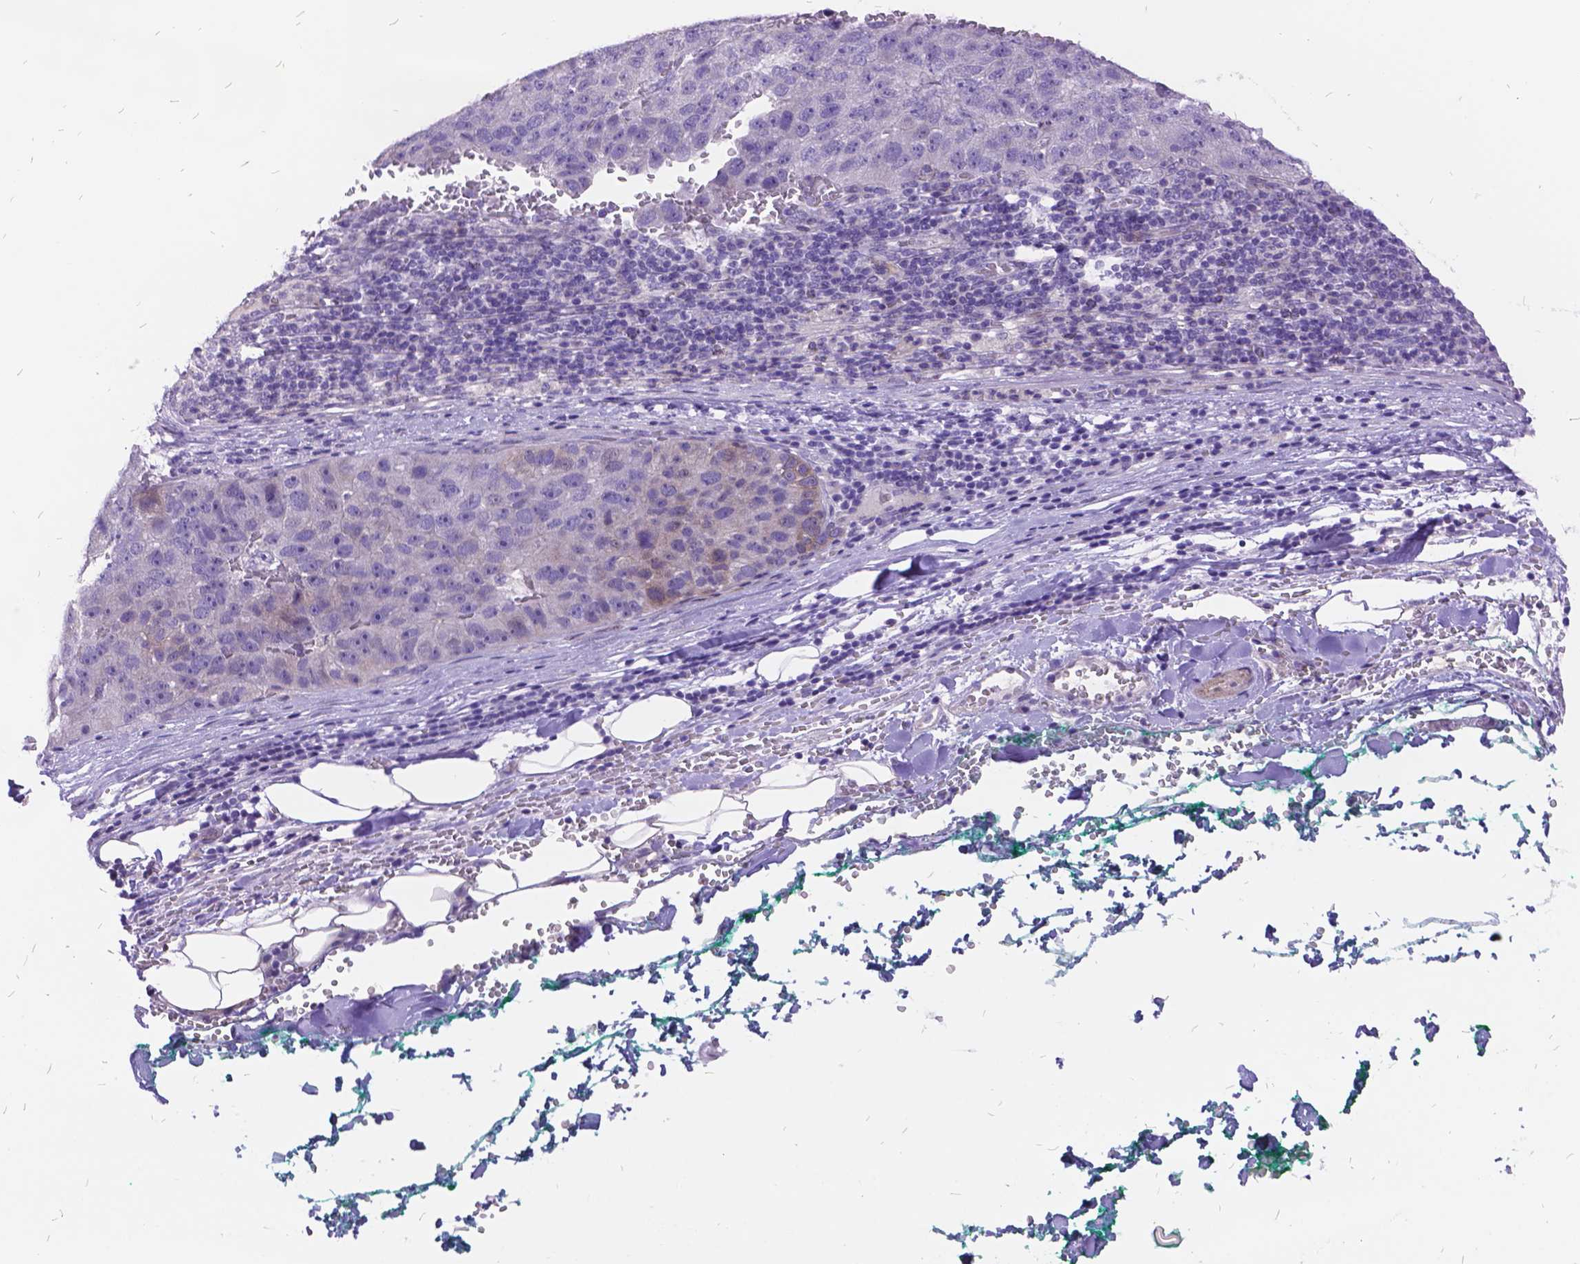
{"staining": {"intensity": "negative", "quantity": "none", "location": "none"}, "tissue": "pancreatic cancer", "cell_type": "Tumor cells", "image_type": "cancer", "snomed": [{"axis": "morphology", "description": "Adenocarcinoma, NOS"}, {"axis": "topography", "description": "Pancreas"}], "caption": "The immunohistochemistry micrograph has no significant staining in tumor cells of pancreatic cancer (adenocarcinoma) tissue.", "gene": "ITGB6", "patient": {"sex": "female", "age": 61}}